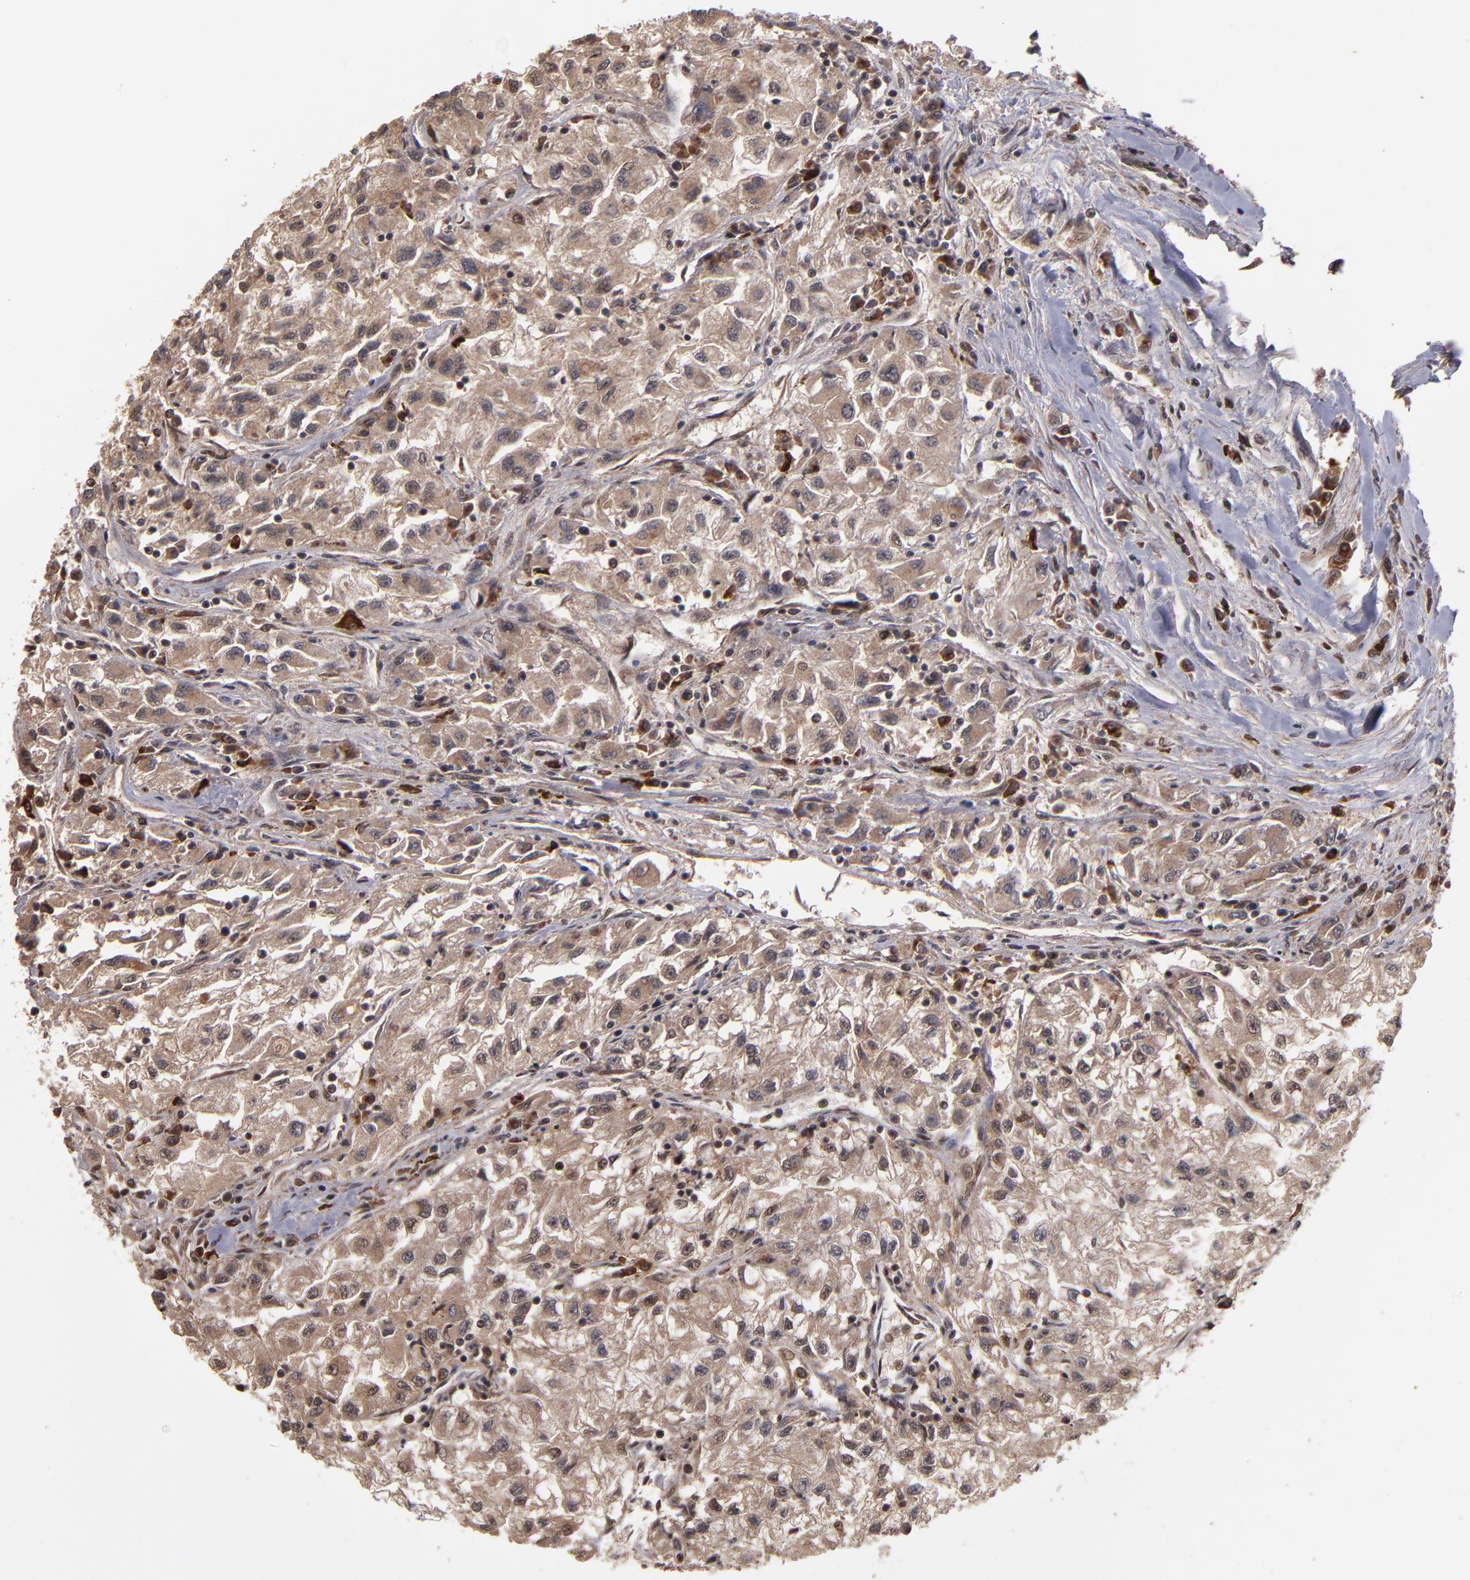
{"staining": {"intensity": "weak", "quantity": ">75%", "location": "cytoplasmic/membranous,nuclear"}, "tissue": "renal cancer", "cell_type": "Tumor cells", "image_type": "cancer", "snomed": [{"axis": "morphology", "description": "Adenocarcinoma, NOS"}, {"axis": "topography", "description": "Kidney"}], "caption": "Adenocarcinoma (renal) tissue reveals weak cytoplasmic/membranous and nuclear positivity in about >75% of tumor cells, visualized by immunohistochemistry.", "gene": "NFE2L2", "patient": {"sex": "male", "age": 59}}